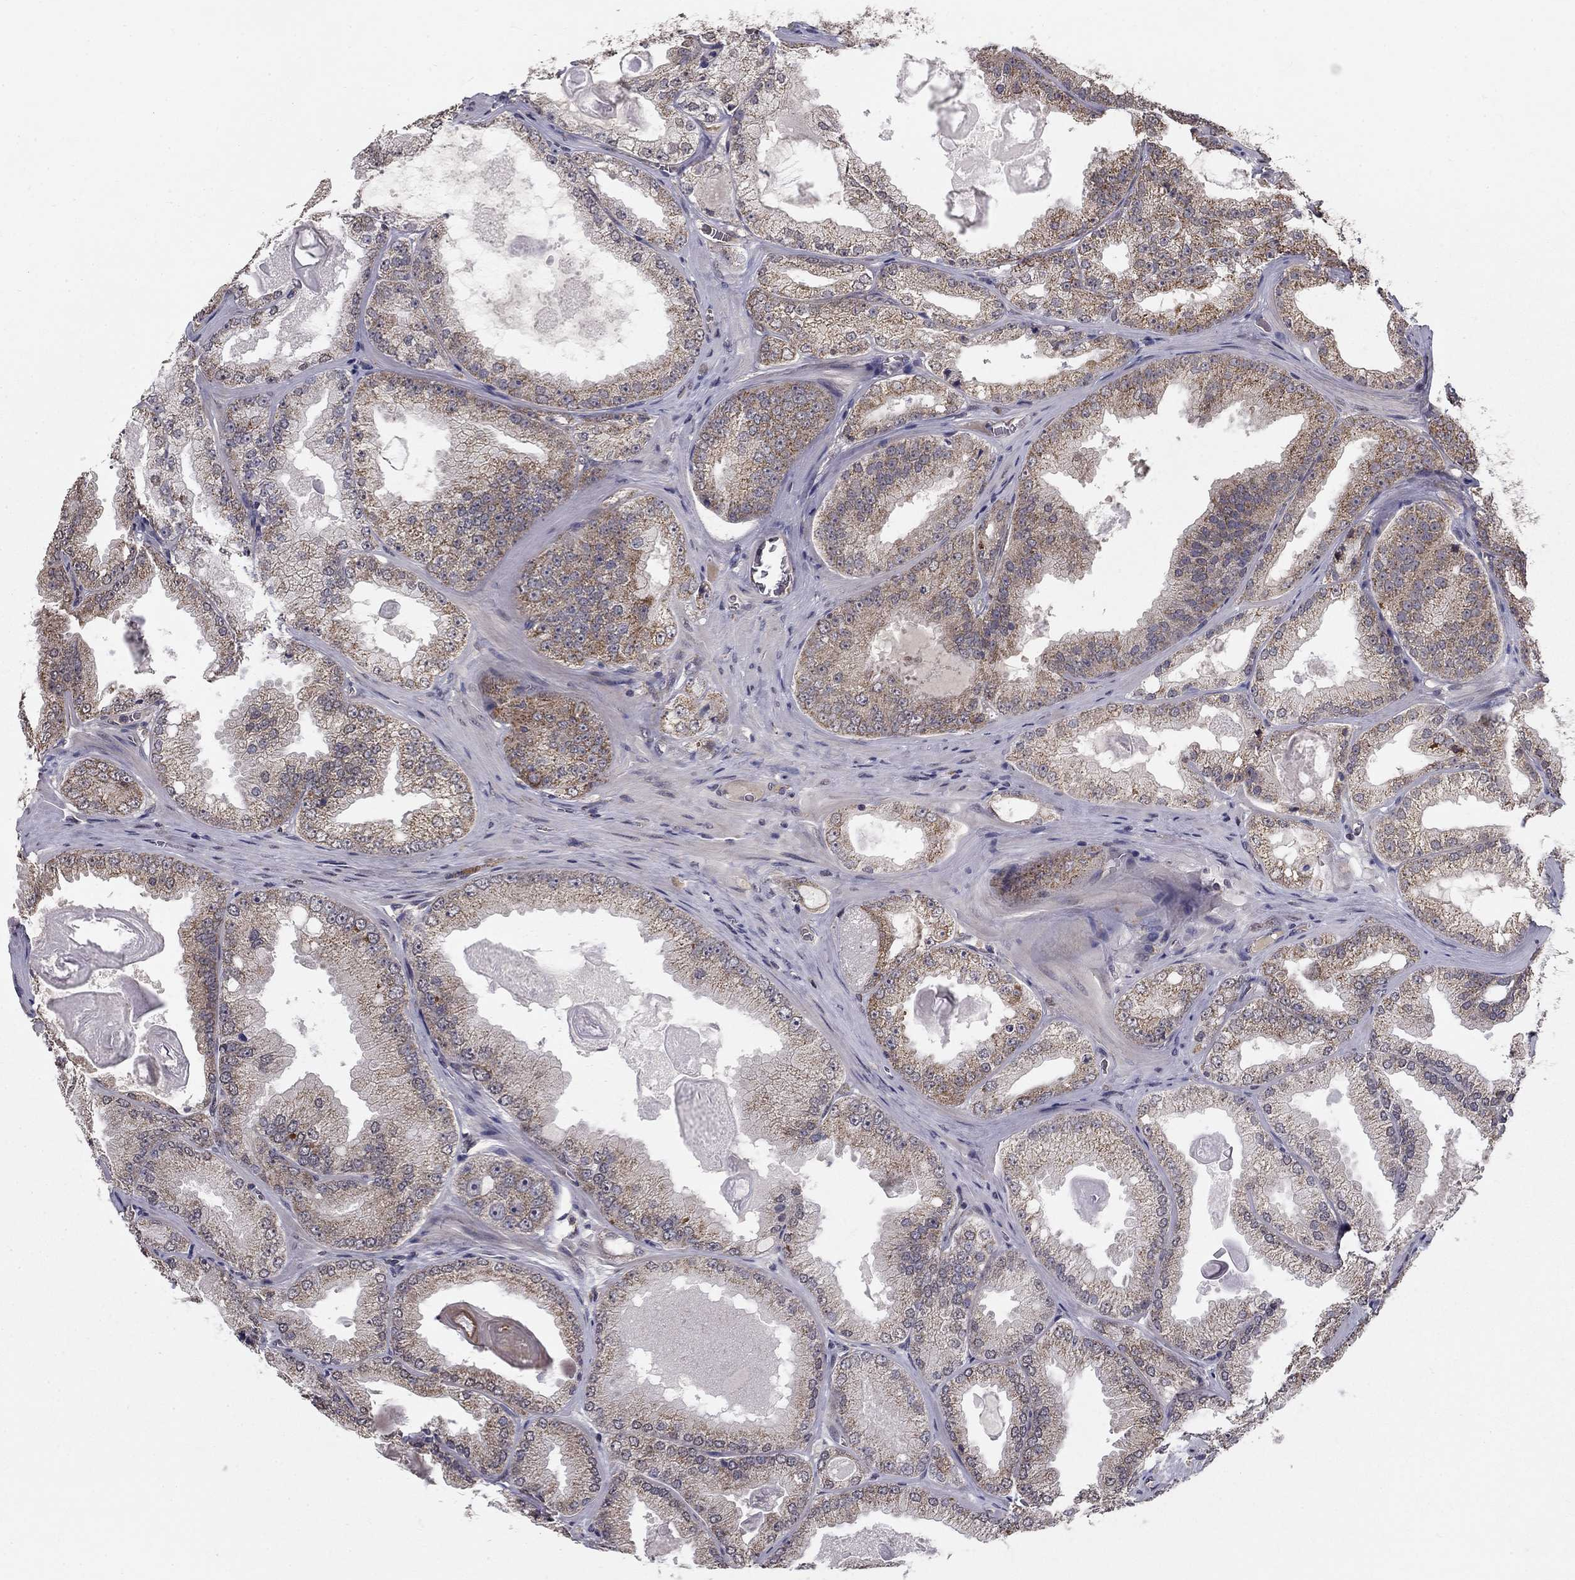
{"staining": {"intensity": "weak", "quantity": ">75%", "location": "cytoplasmic/membranous"}, "tissue": "prostate cancer", "cell_type": "Tumor cells", "image_type": "cancer", "snomed": [{"axis": "morphology", "description": "Adenocarcinoma, Low grade"}, {"axis": "topography", "description": "Prostate"}], "caption": "Immunohistochemical staining of human low-grade adenocarcinoma (prostate) displays low levels of weak cytoplasmic/membranous staining in approximately >75% of tumor cells. The staining is performed using DAB brown chromogen to label protein expression. The nuclei are counter-stained blue using hematoxylin.", "gene": "SLC2A13", "patient": {"sex": "male", "age": 72}}